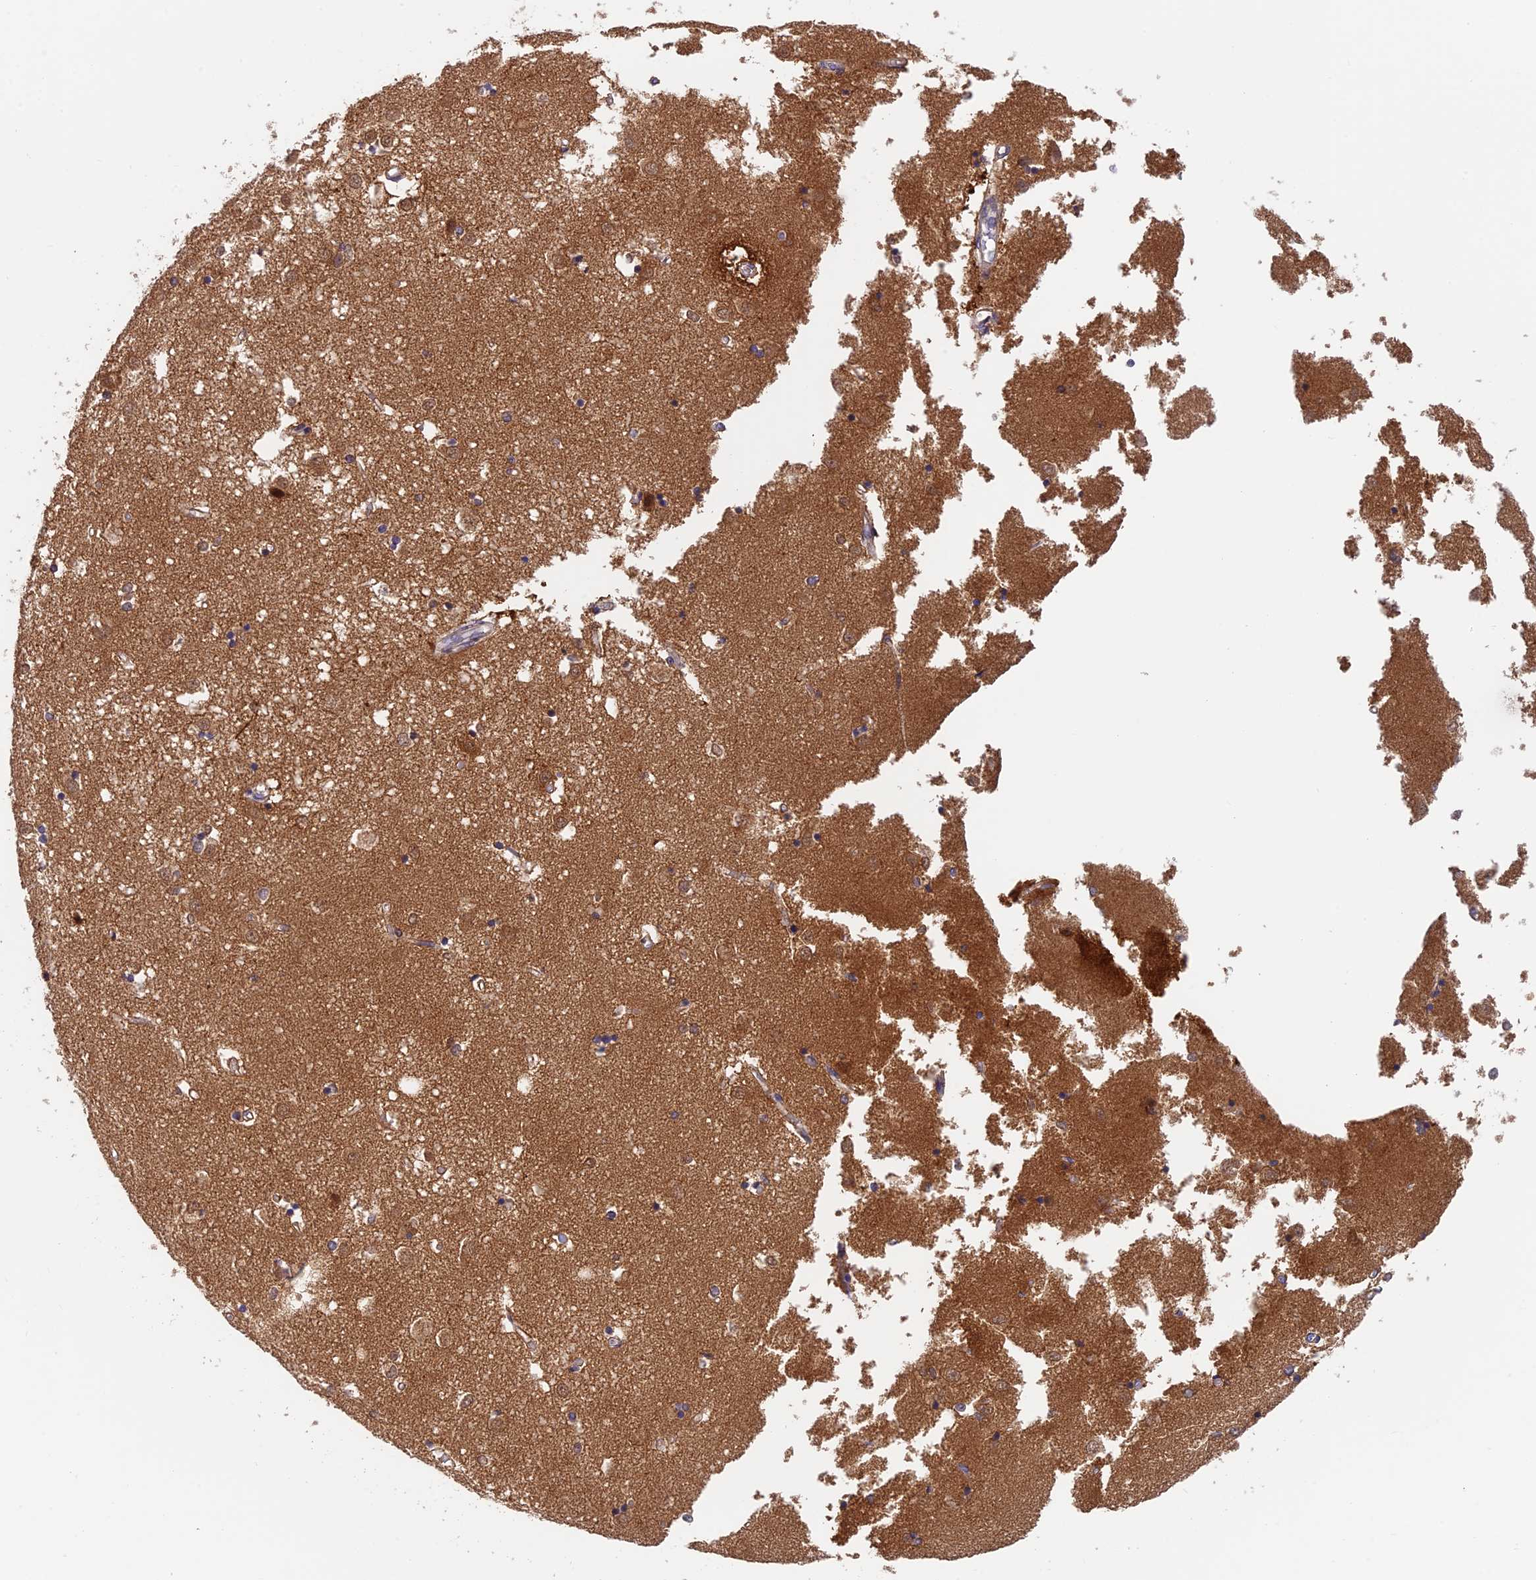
{"staining": {"intensity": "moderate", "quantity": "<25%", "location": "cytoplasmic/membranous"}, "tissue": "caudate", "cell_type": "Glial cells", "image_type": "normal", "snomed": [{"axis": "morphology", "description": "Normal tissue, NOS"}, {"axis": "topography", "description": "Lateral ventricle wall"}], "caption": "Protein staining of unremarkable caudate reveals moderate cytoplasmic/membranous positivity in approximately <25% of glial cells.", "gene": "IPO5", "patient": {"sex": "male", "age": 45}}